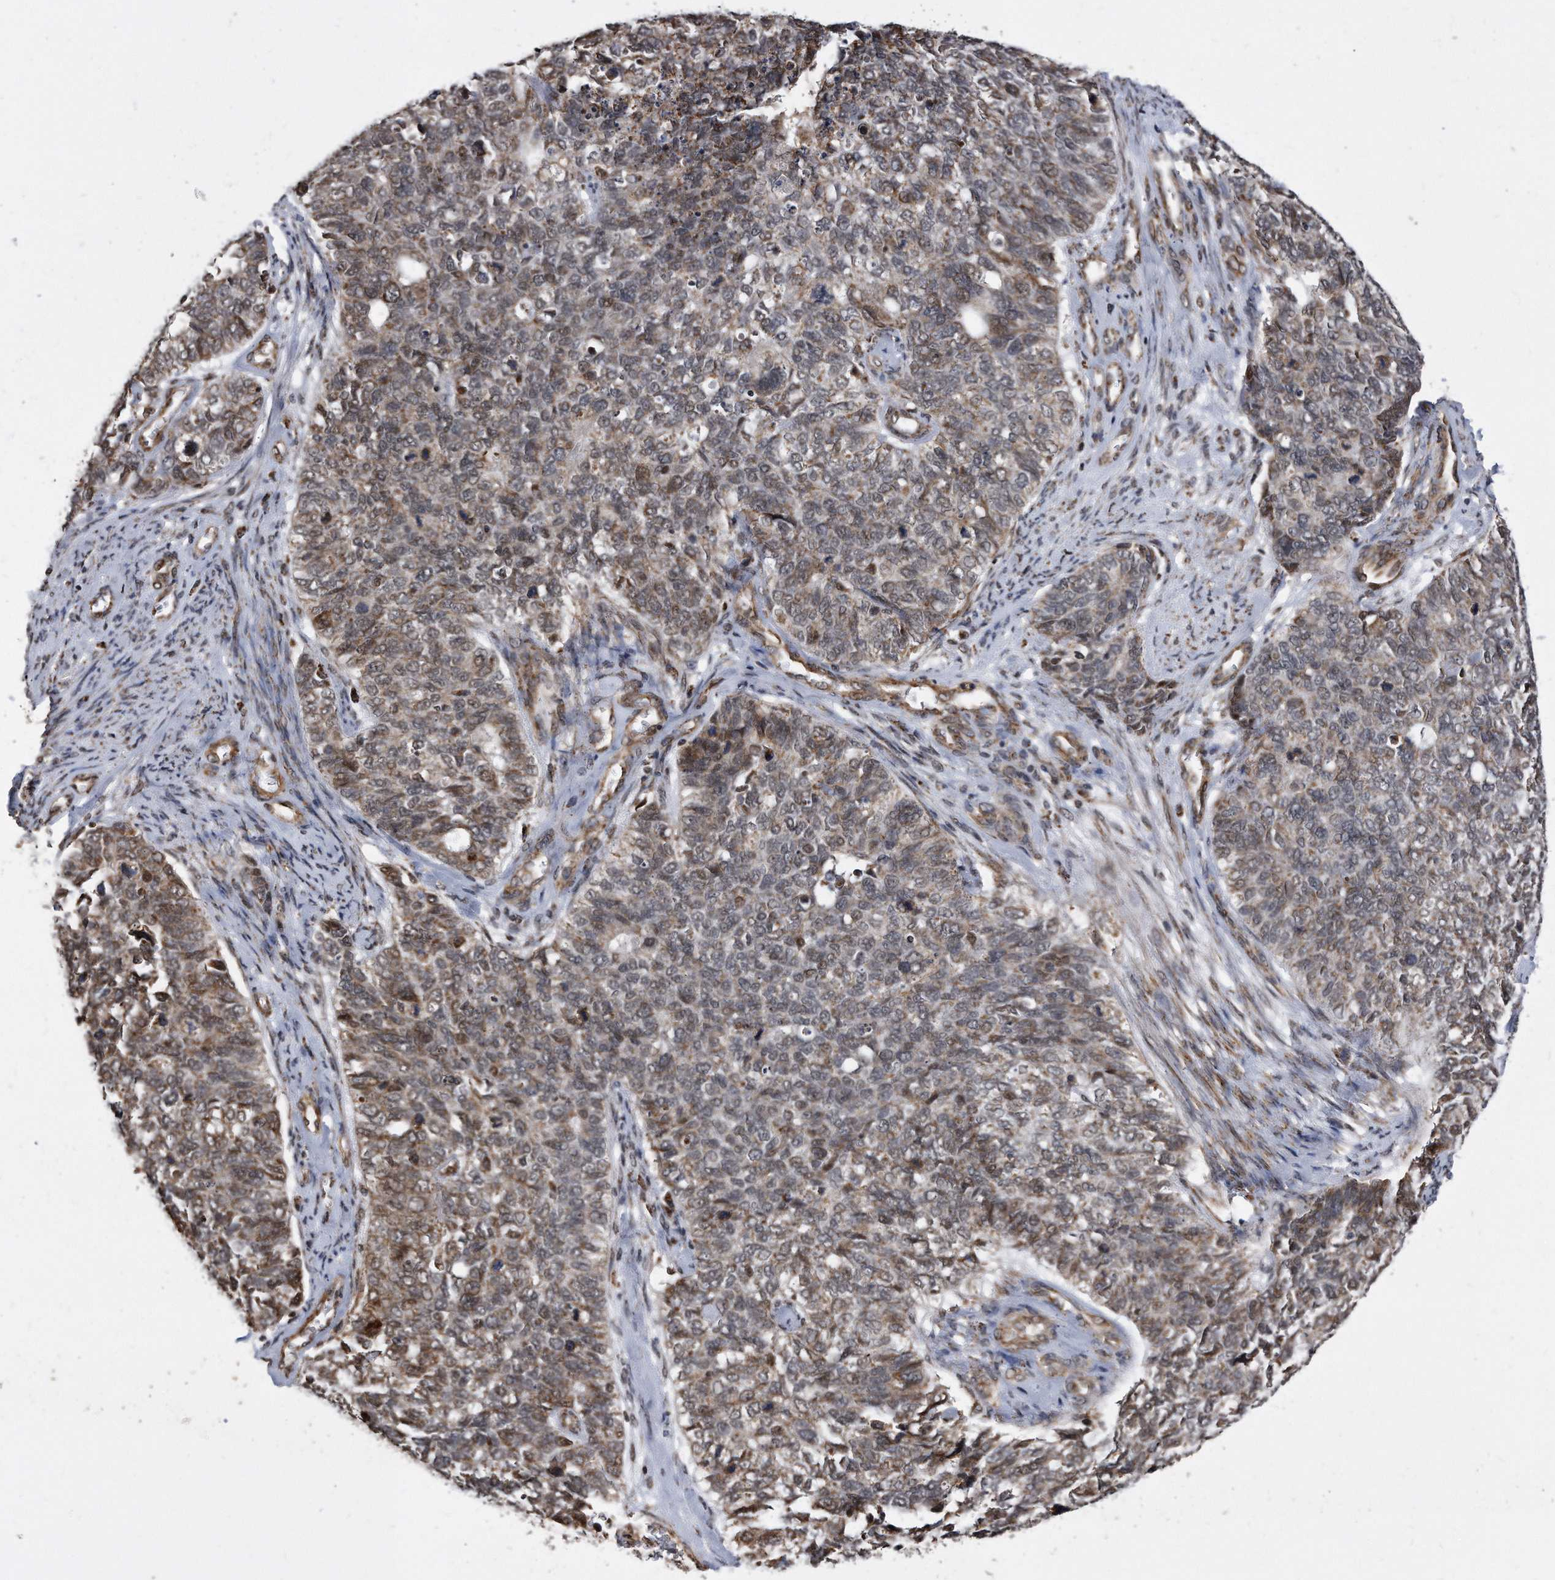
{"staining": {"intensity": "moderate", "quantity": "25%-75%", "location": "cytoplasmic/membranous,nuclear"}, "tissue": "cervical cancer", "cell_type": "Tumor cells", "image_type": "cancer", "snomed": [{"axis": "morphology", "description": "Squamous cell carcinoma, NOS"}, {"axis": "topography", "description": "Cervix"}], "caption": "Brown immunohistochemical staining in cervical squamous cell carcinoma shows moderate cytoplasmic/membranous and nuclear expression in about 25%-75% of tumor cells.", "gene": "DUSP22", "patient": {"sex": "female", "age": 63}}